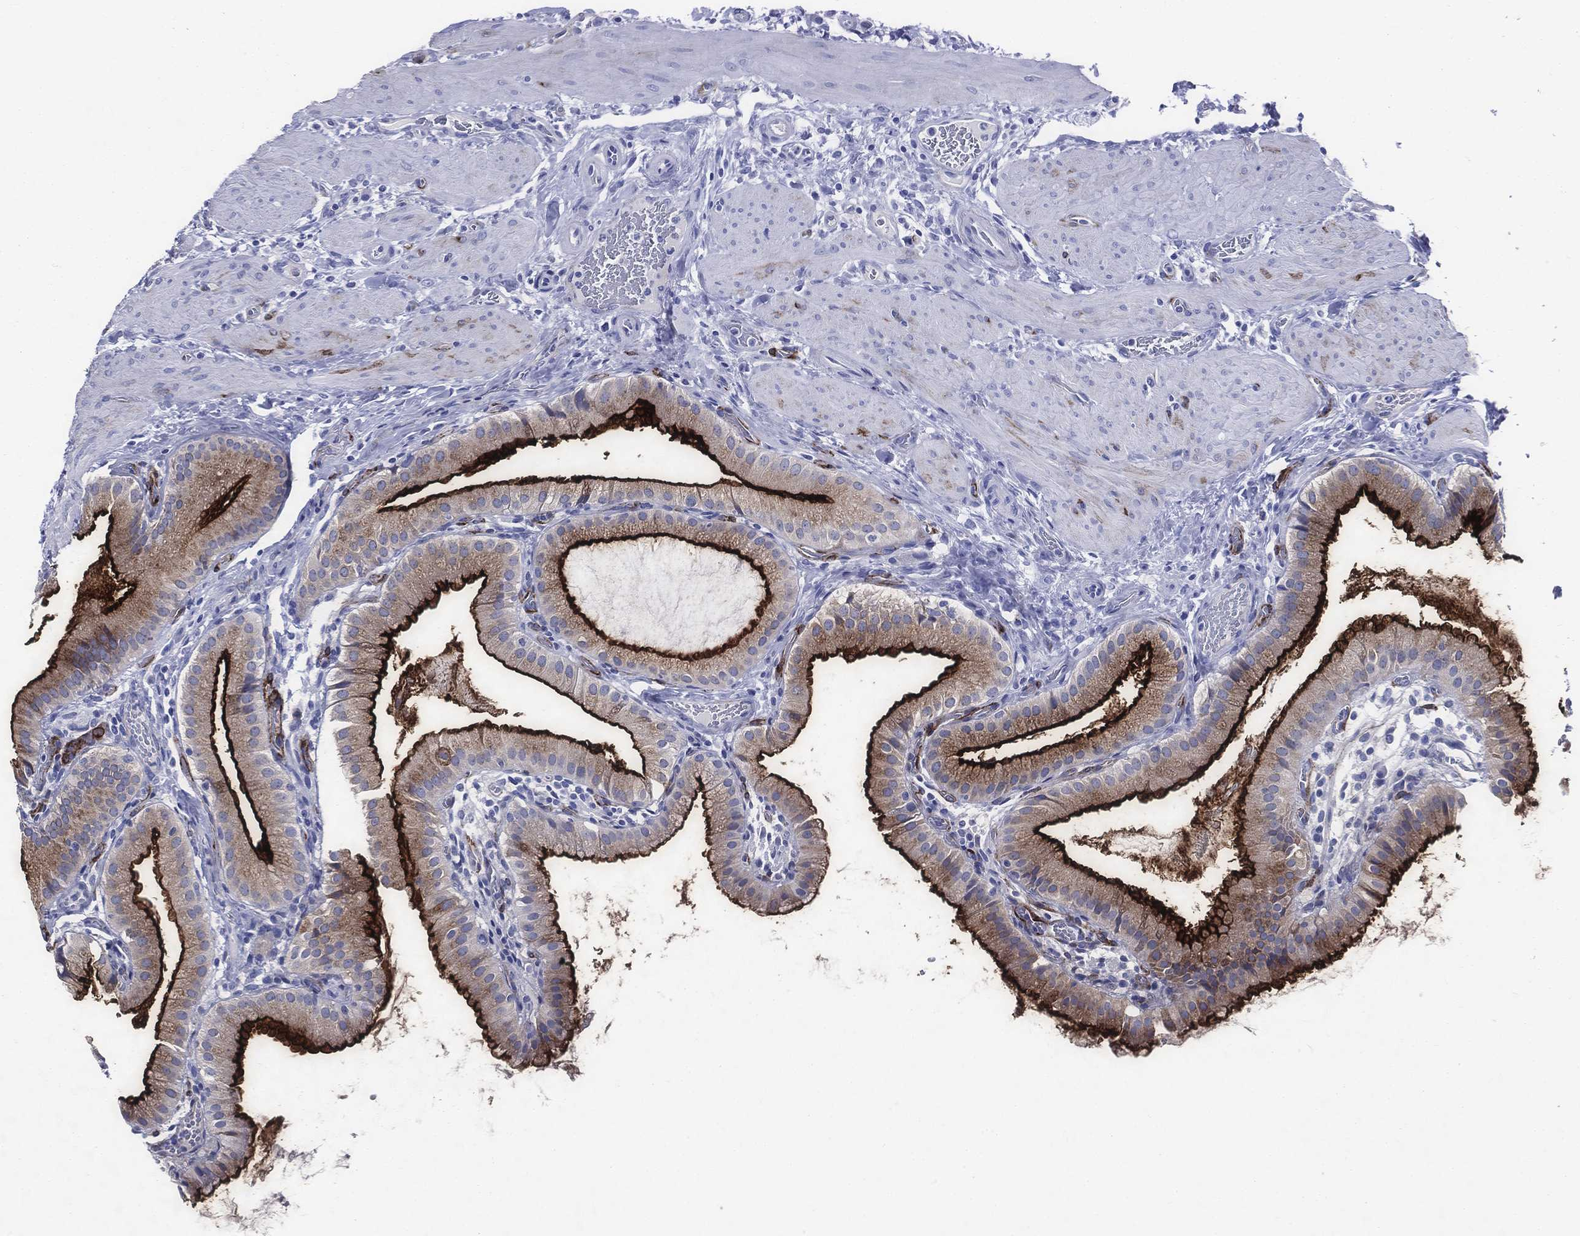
{"staining": {"intensity": "strong", "quantity": "25%-75%", "location": "cytoplasmic/membranous"}, "tissue": "gallbladder", "cell_type": "Glandular cells", "image_type": "normal", "snomed": [{"axis": "morphology", "description": "Normal tissue, NOS"}, {"axis": "topography", "description": "Gallbladder"}], "caption": "The image demonstrates immunohistochemical staining of unremarkable gallbladder. There is strong cytoplasmic/membranous staining is appreciated in about 25%-75% of glandular cells.", "gene": "ACE2", "patient": {"sex": "female", "age": 65}}